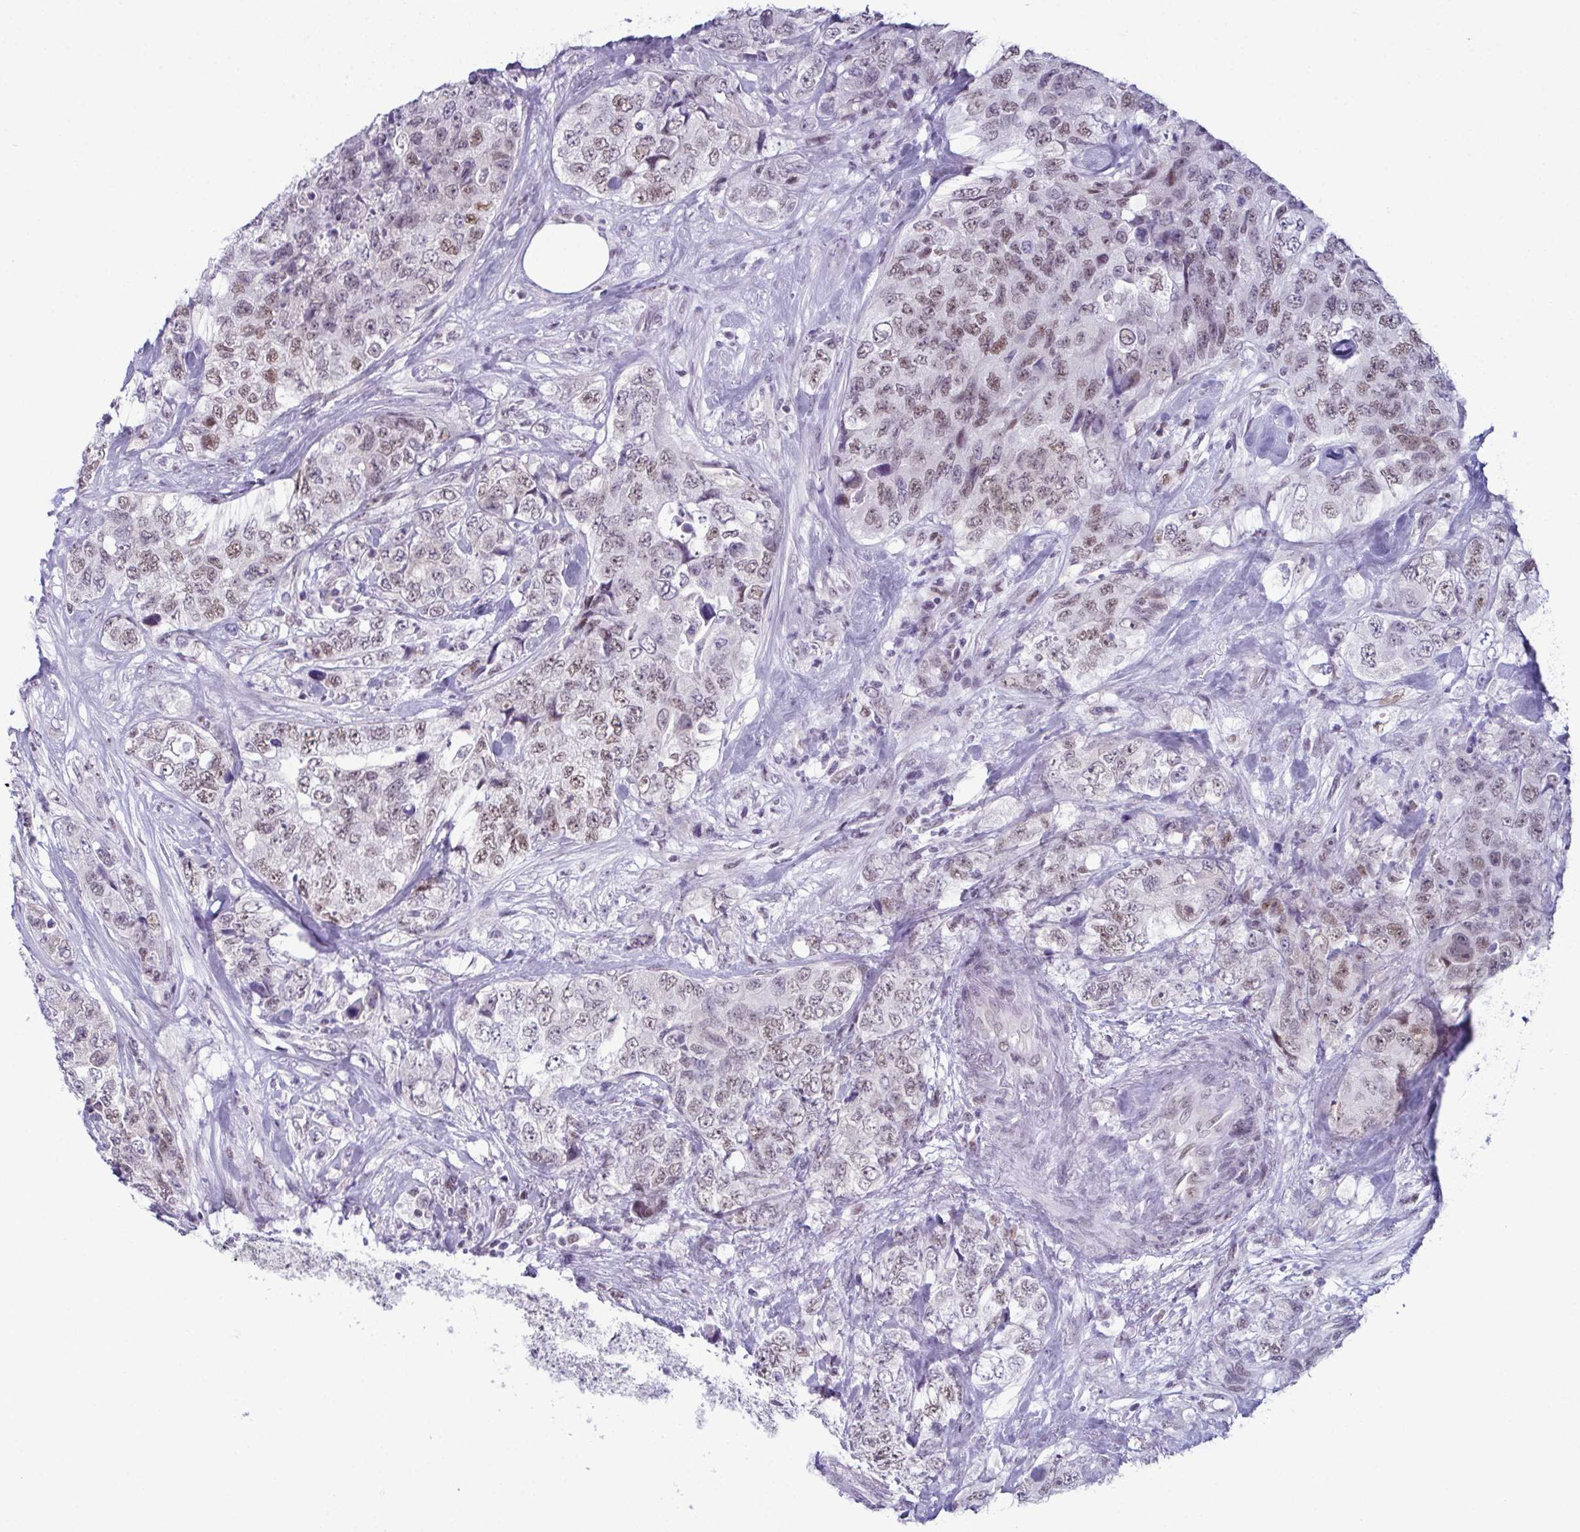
{"staining": {"intensity": "moderate", "quantity": "25%-75%", "location": "nuclear"}, "tissue": "urothelial cancer", "cell_type": "Tumor cells", "image_type": "cancer", "snomed": [{"axis": "morphology", "description": "Urothelial carcinoma, High grade"}, {"axis": "topography", "description": "Urinary bladder"}], "caption": "Approximately 25%-75% of tumor cells in human urothelial cancer exhibit moderate nuclear protein staining as visualized by brown immunohistochemical staining.", "gene": "RBM7", "patient": {"sex": "female", "age": 78}}